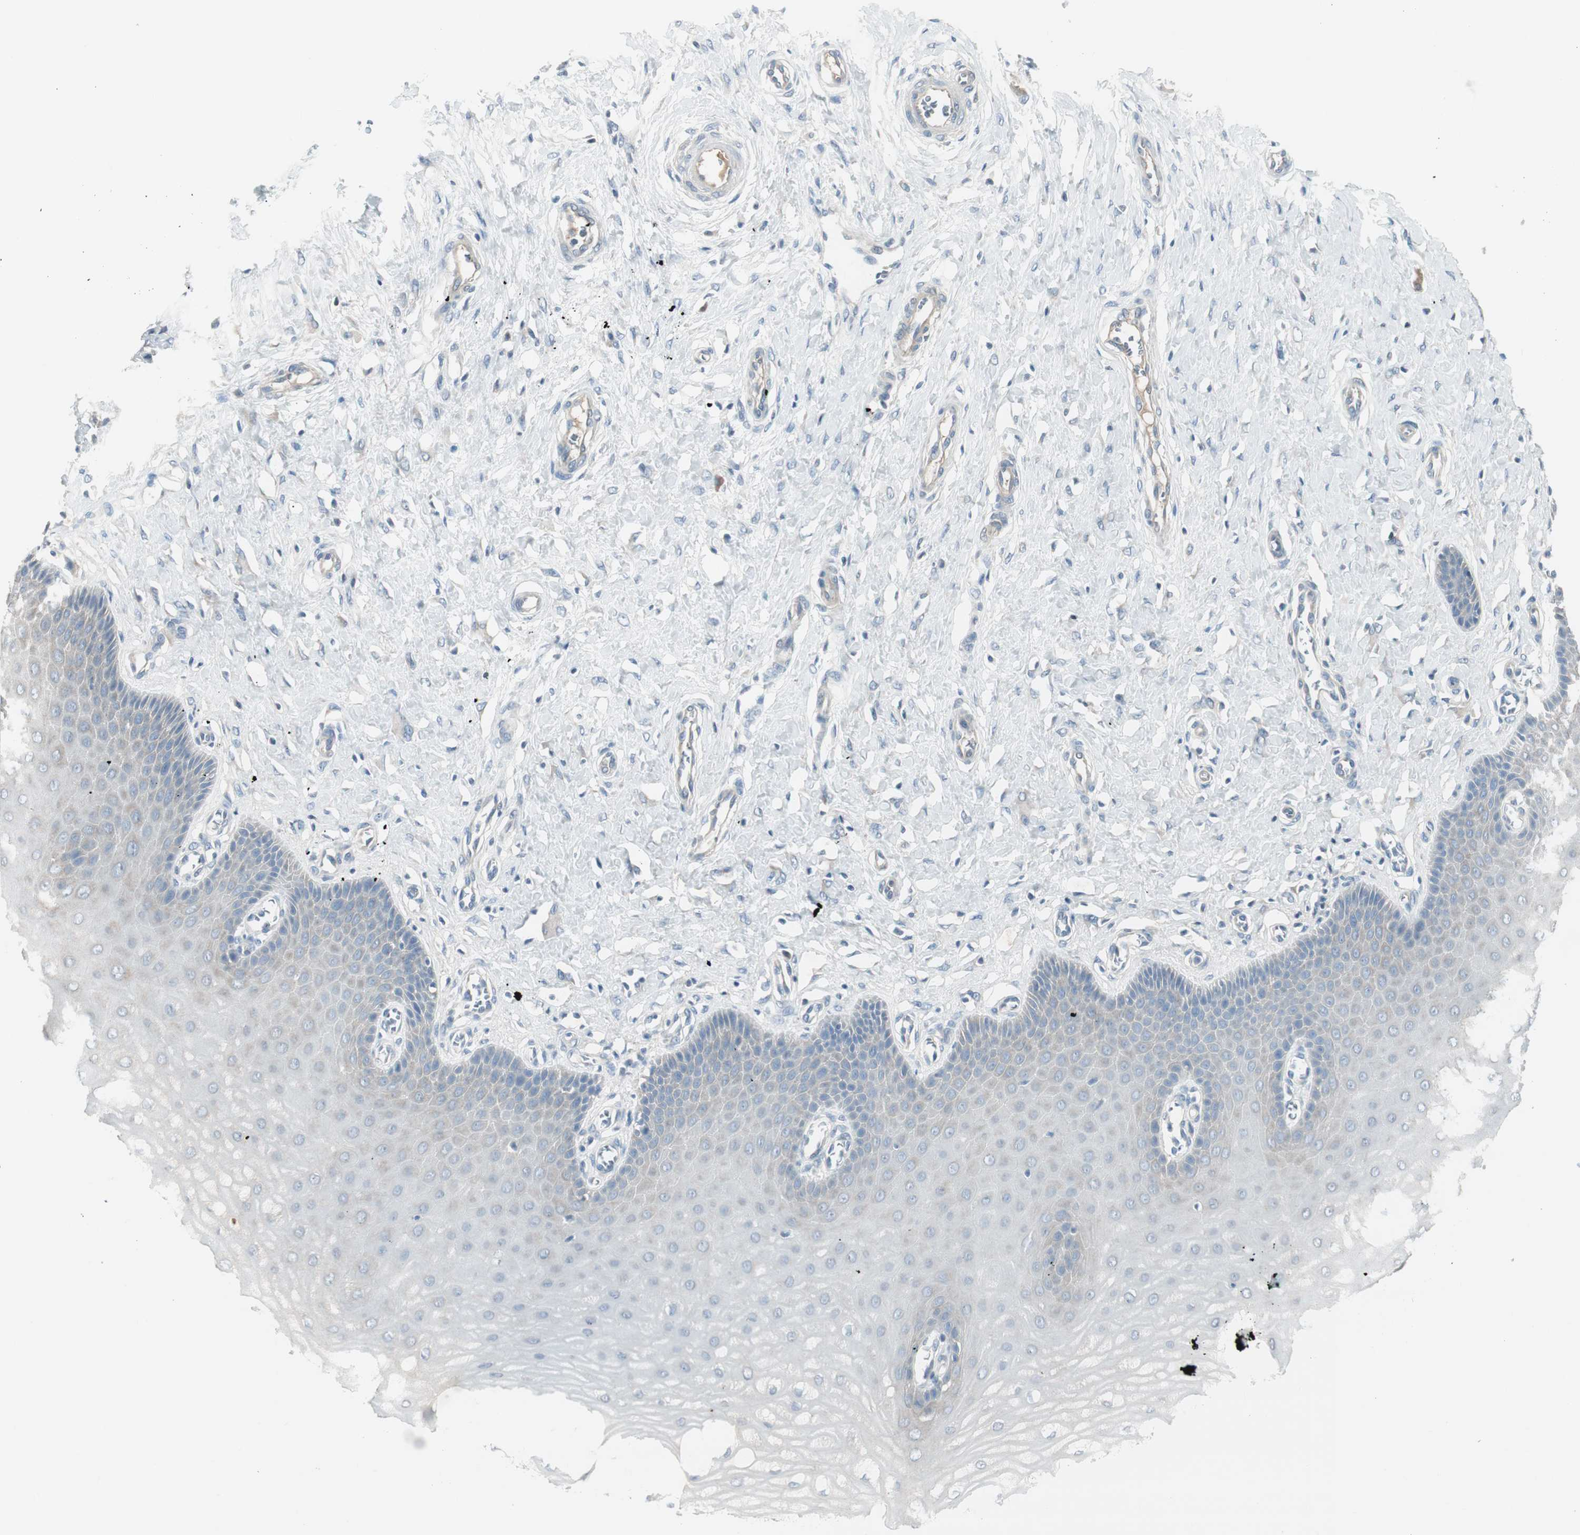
{"staining": {"intensity": "negative", "quantity": "none", "location": "none"}, "tissue": "cervix", "cell_type": "Glandular cells", "image_type": "normal", "snomed": [{"axis": "morphology", "description": "Normal tissue, NOS"}, {"axis": "topography", "description": "Cervix"}], "caption": "Micrograph shows no protein positivity in glandular cells of benign cervix. (Brightfield microscopy of DAB (3,3'-diaminobenzidine) immunohistochemistry at high magnification).", "gene": "EVA1A", "patient": {"sex": "female", "age": 55}}